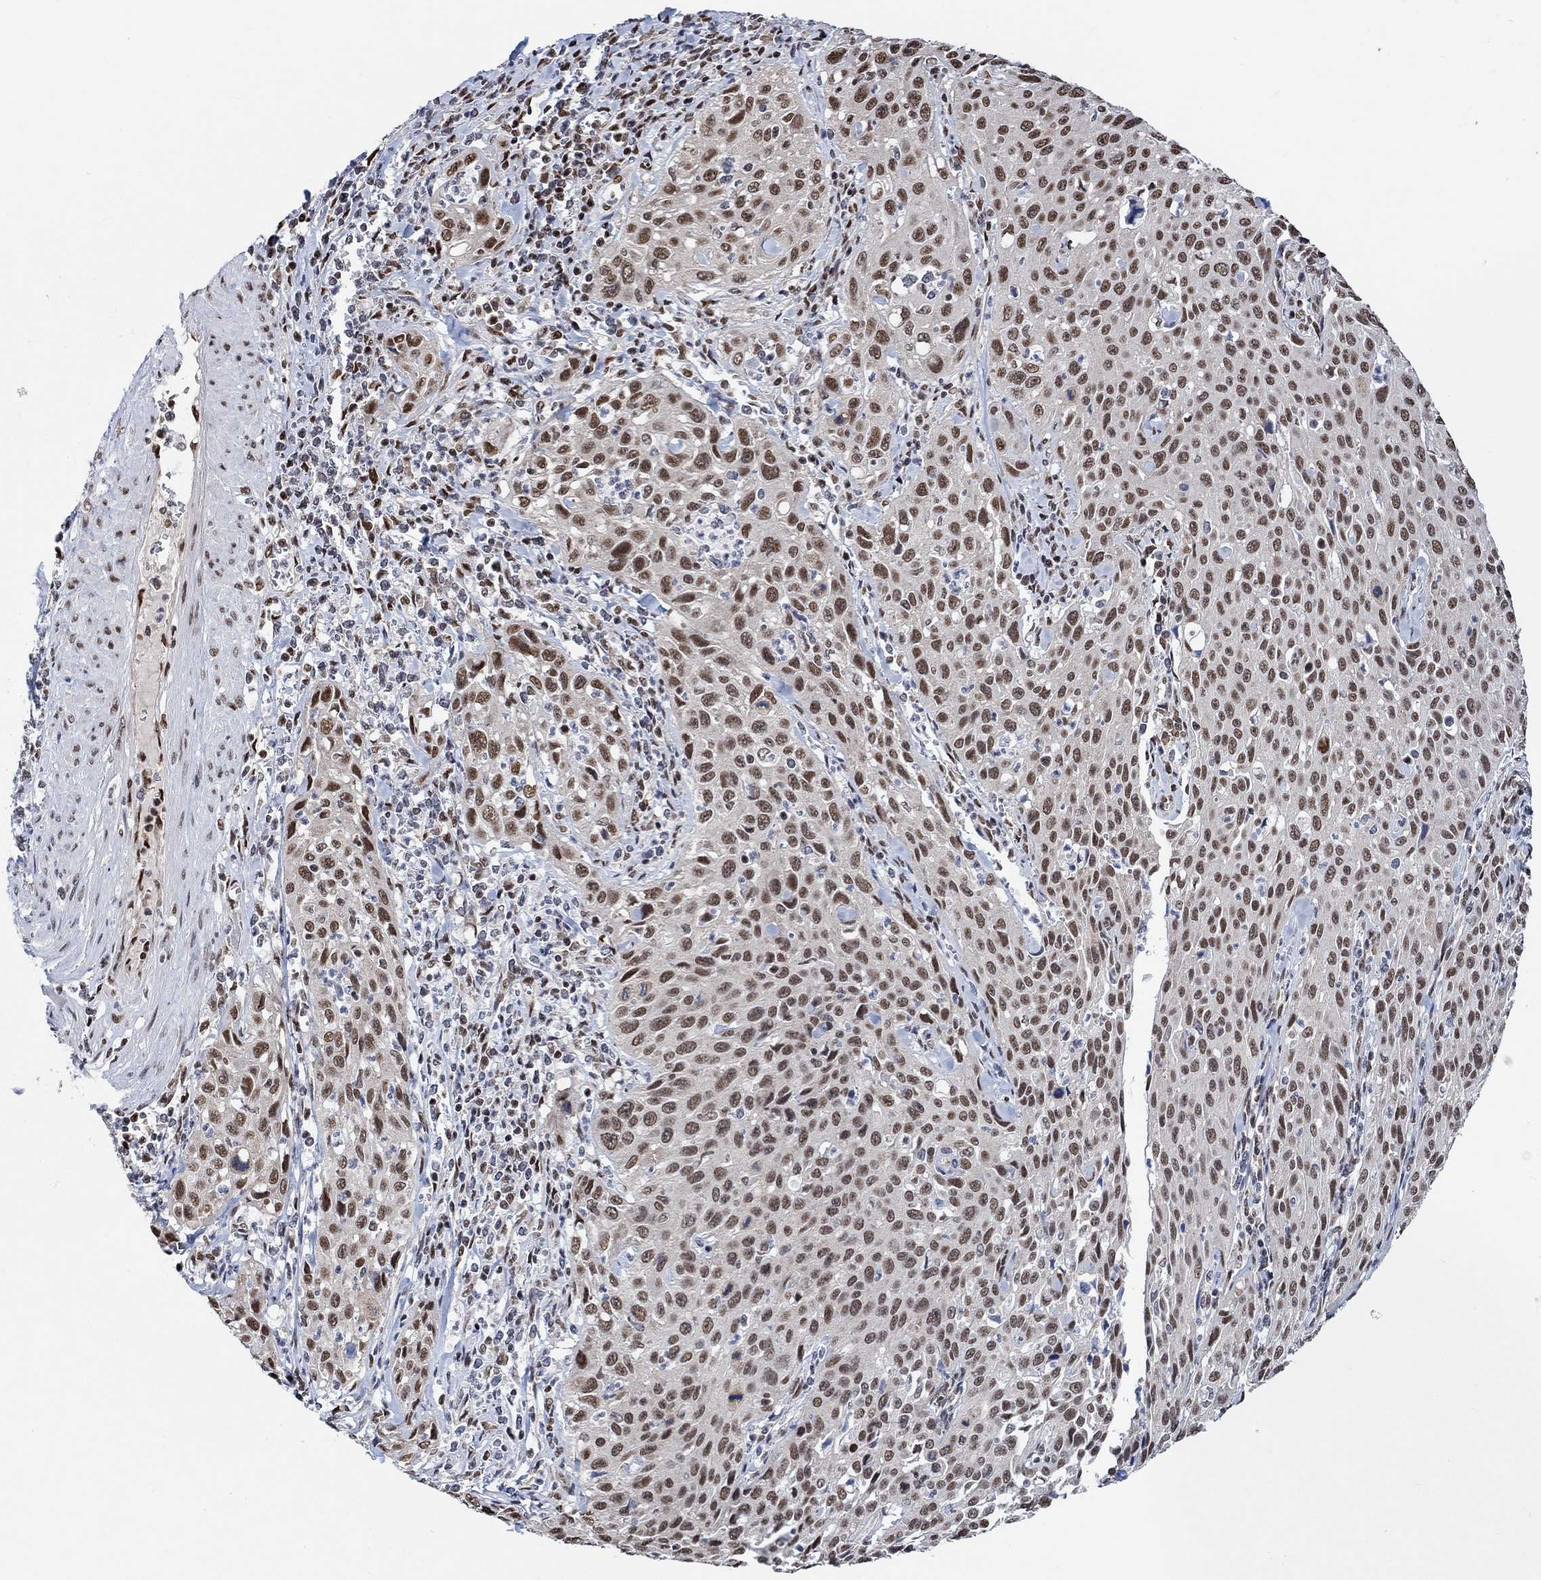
{"staining": {"intensity": "strong", "quantity": "25%-75%", "location": "nuclear"}, "tissue": "cervical cancer", "cell_type": "Tumor cells", "image_type": "cancer", "snomed": [{"axis": "morphology", "description": "Squamous cell carcinoma, NOS"}, {"axis": "topography", "description": "Cervix"}], "caption": "DAB immunohistochemical staining of cervical cancer (squamous cell carcinoma) shows strong nuclear protein expression in about 25%-75% of tumor cells.", "gene": "USP39", "patient": {"sex": "female", "age": 26}}